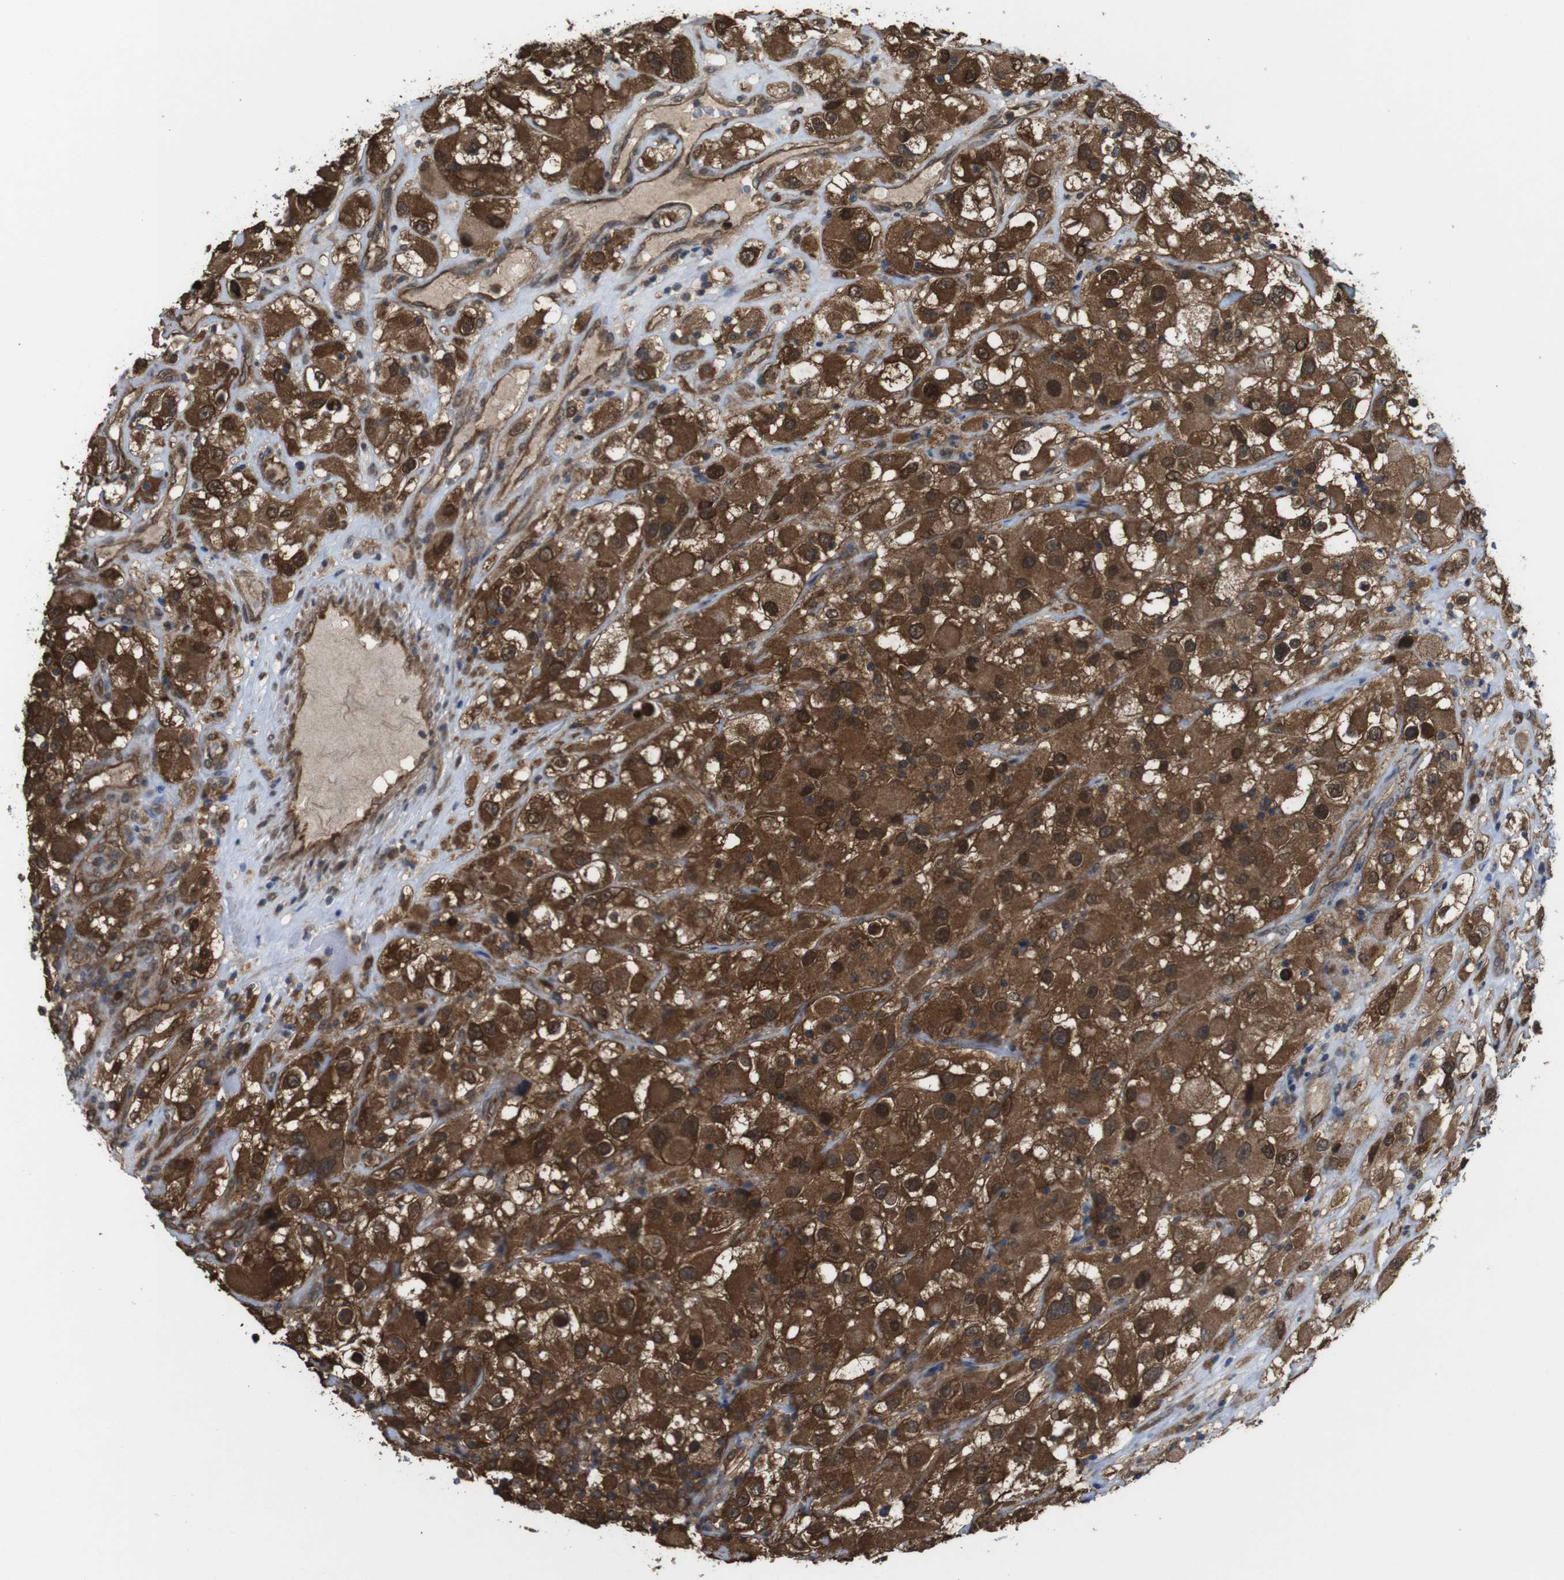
{"staining": {"intensity": "strong", "quantity": ">75%", "location": "cytoplasmic/membranous,nuclear"}, "tissue": "renal cancer", "cell_type": "Tumor cells", "image_type": "cancer", "snomed": [{"axis": "morphology", "description": "Adenocarcinoma, NOS"}, {"axis": "topography", "description": "Kidney"}], "caption": "Brown immunohistochemical staining in human renal adenocarcinoma displays strong cytoplasmic/membranous and nuclear positivity in approximately >75% of tumor cells.", "gene": "YWHAG", "patient": {"sex": "female", "age": 52}}